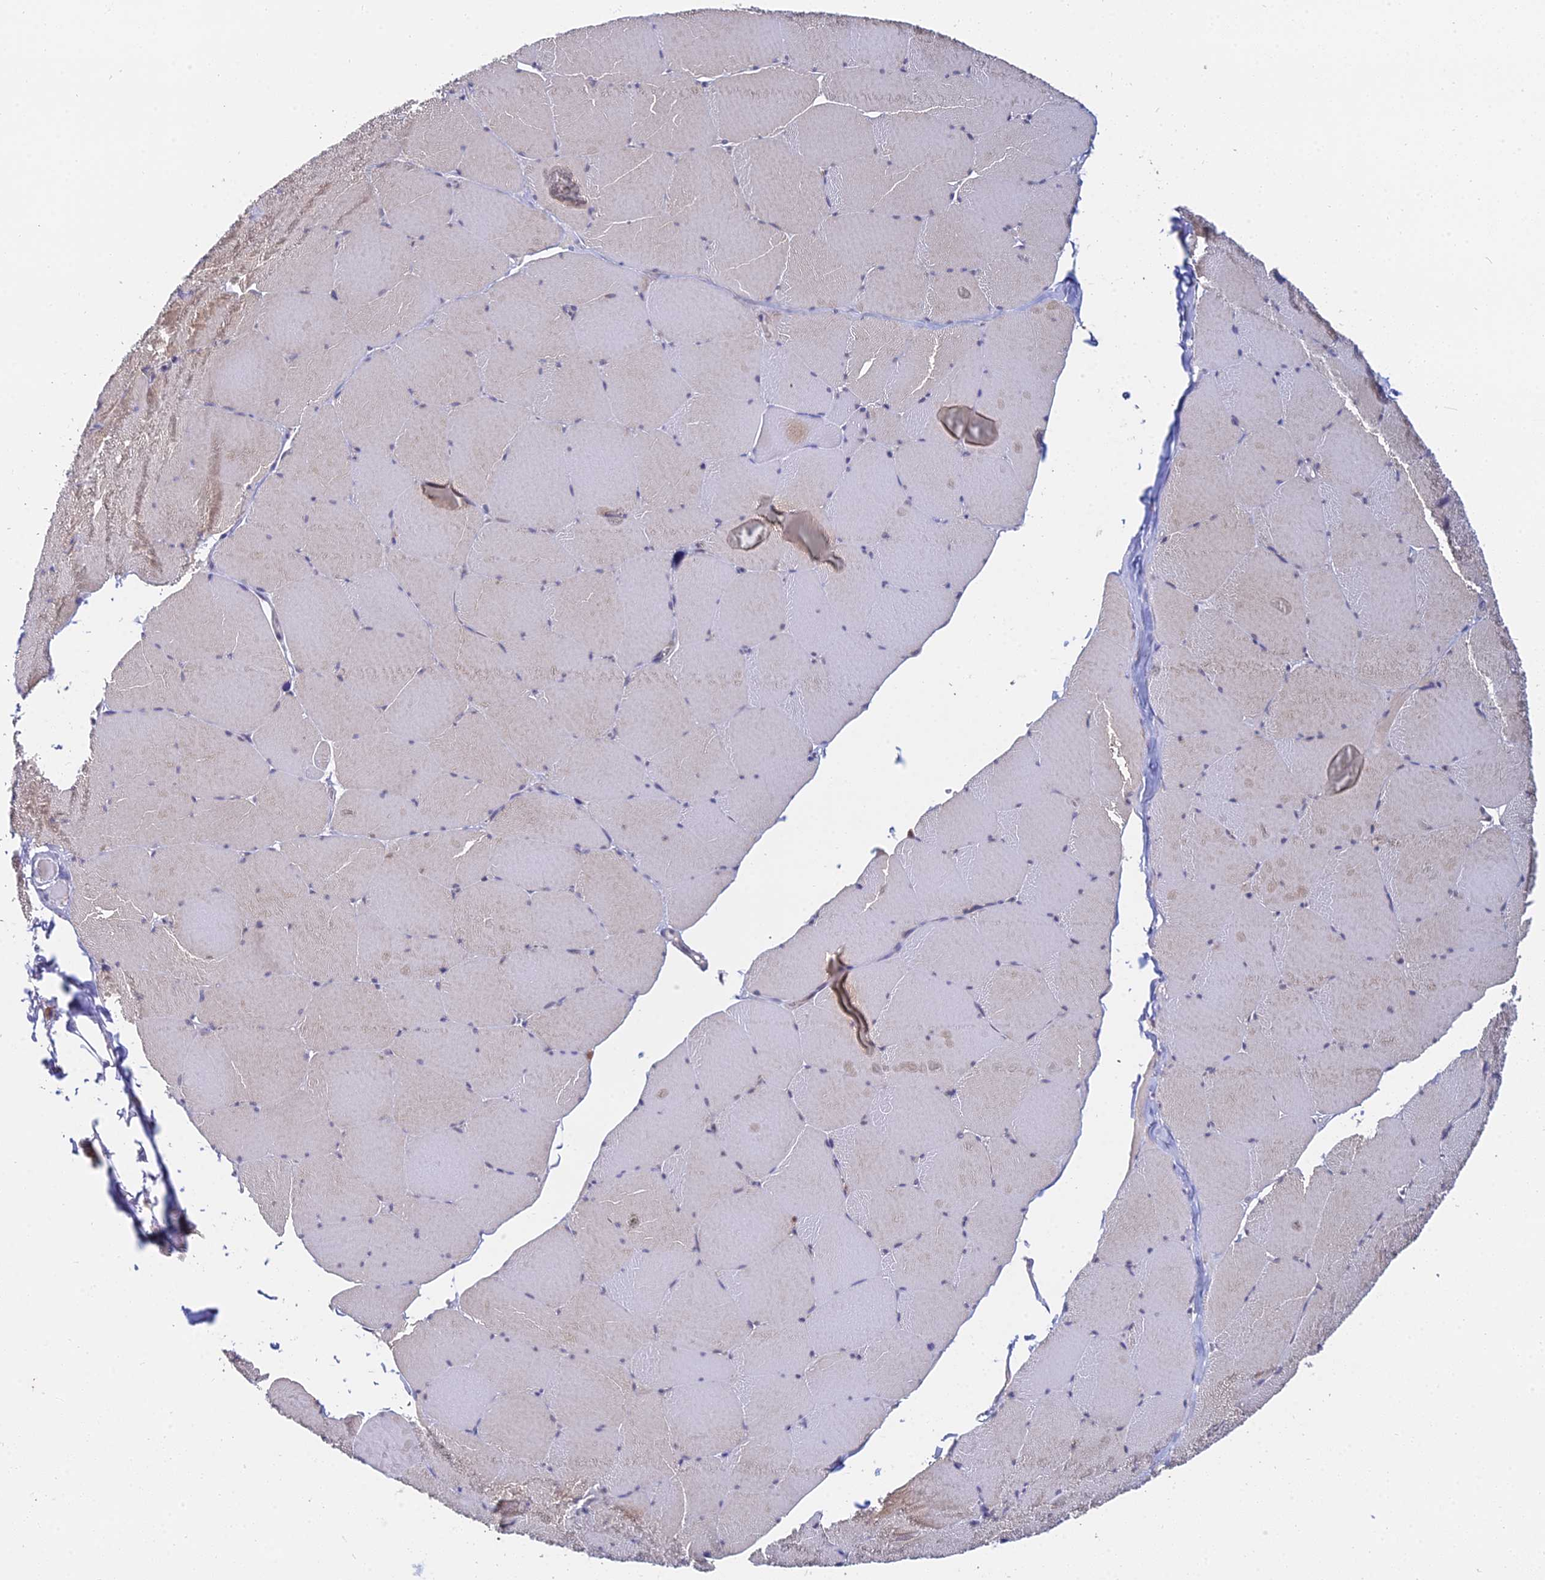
{"staining": {"intensity": "weak", "quantity": "25%-75%", "location": "cytoplasmic/membranous,nuclear"}, "tissue": "skeletal muscle", "cell_type": "Myocytes", "image_type": "normal", "snomed": [{"axis": "morphology", "description": "Normal tissue, NOS"}, {"axis": "topography", "description": "Skeletal muscle"}, {"axis": "topography", "description": "Head-Neck"}], "caption": "IHC photomicrograph of benign skeletal muscle: human skeletal muscle stained using immunohistochemistry (IHC) exhibits low levels of weak protein expression localized specifically in the cytoplasmic/membranous,nuclear of myocytes, appearing as a cytoplasmic/membranous,nuclear brown color.", "gene": "THOC3", "patient": {"sex": "male", "age": 66}}